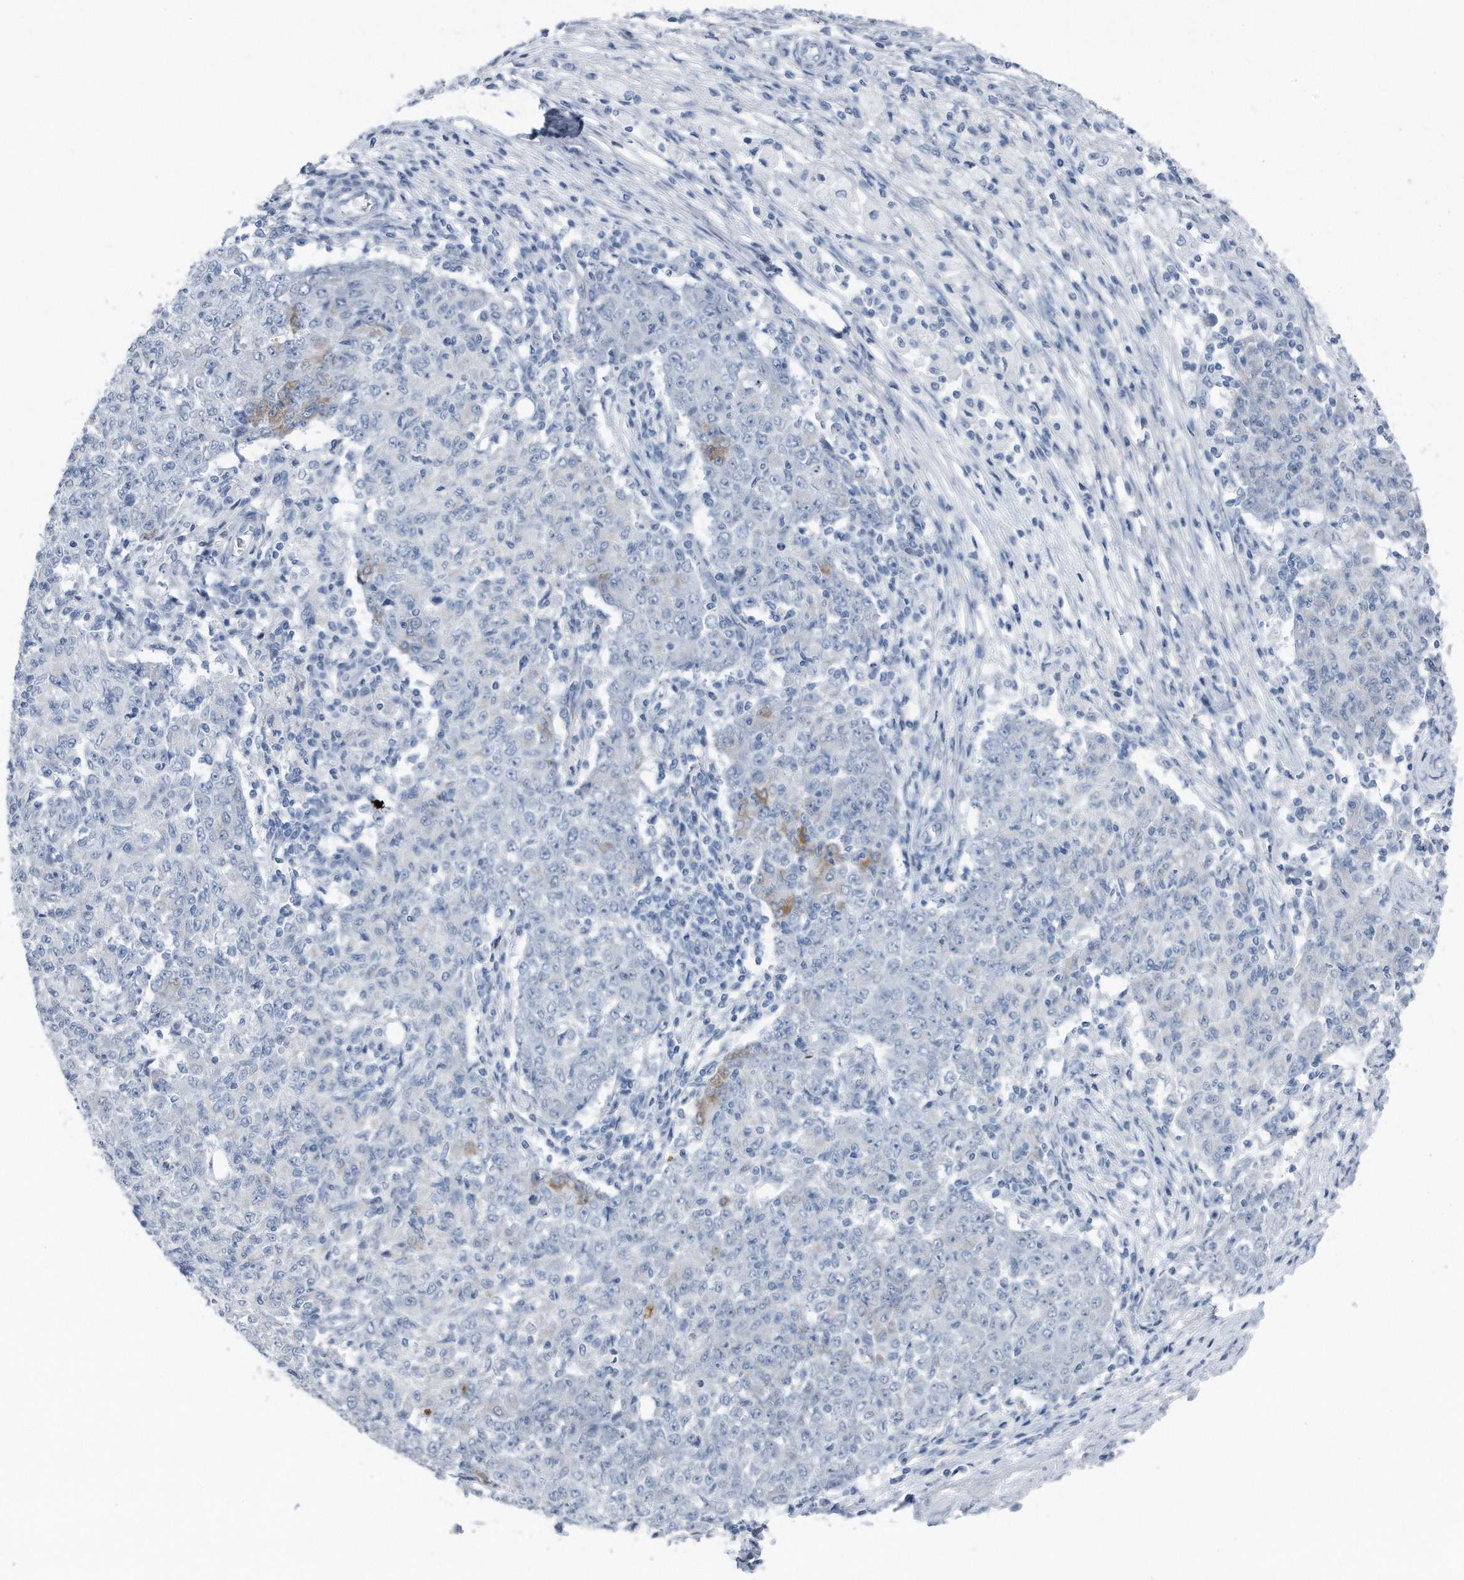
{"staining": {"intensity": "negative", "quantity": "none", "location": "none"}, "tissue": "ovarian cancer", "cell_type": "Tumor cells", "image_type": "cancer", "snomed": [{"axis": "morphology", "description": "Carcinoma, endometroid"}, {"axis": "topography", "description": "Ovary"}], "caption": "Human endometroid carcinoma (ovarian) stained for a protein using immunohistochemistry displays no staining in tumor cells.", "gene": "YRDC", "patient": {"sex": "female", "age": 42}}